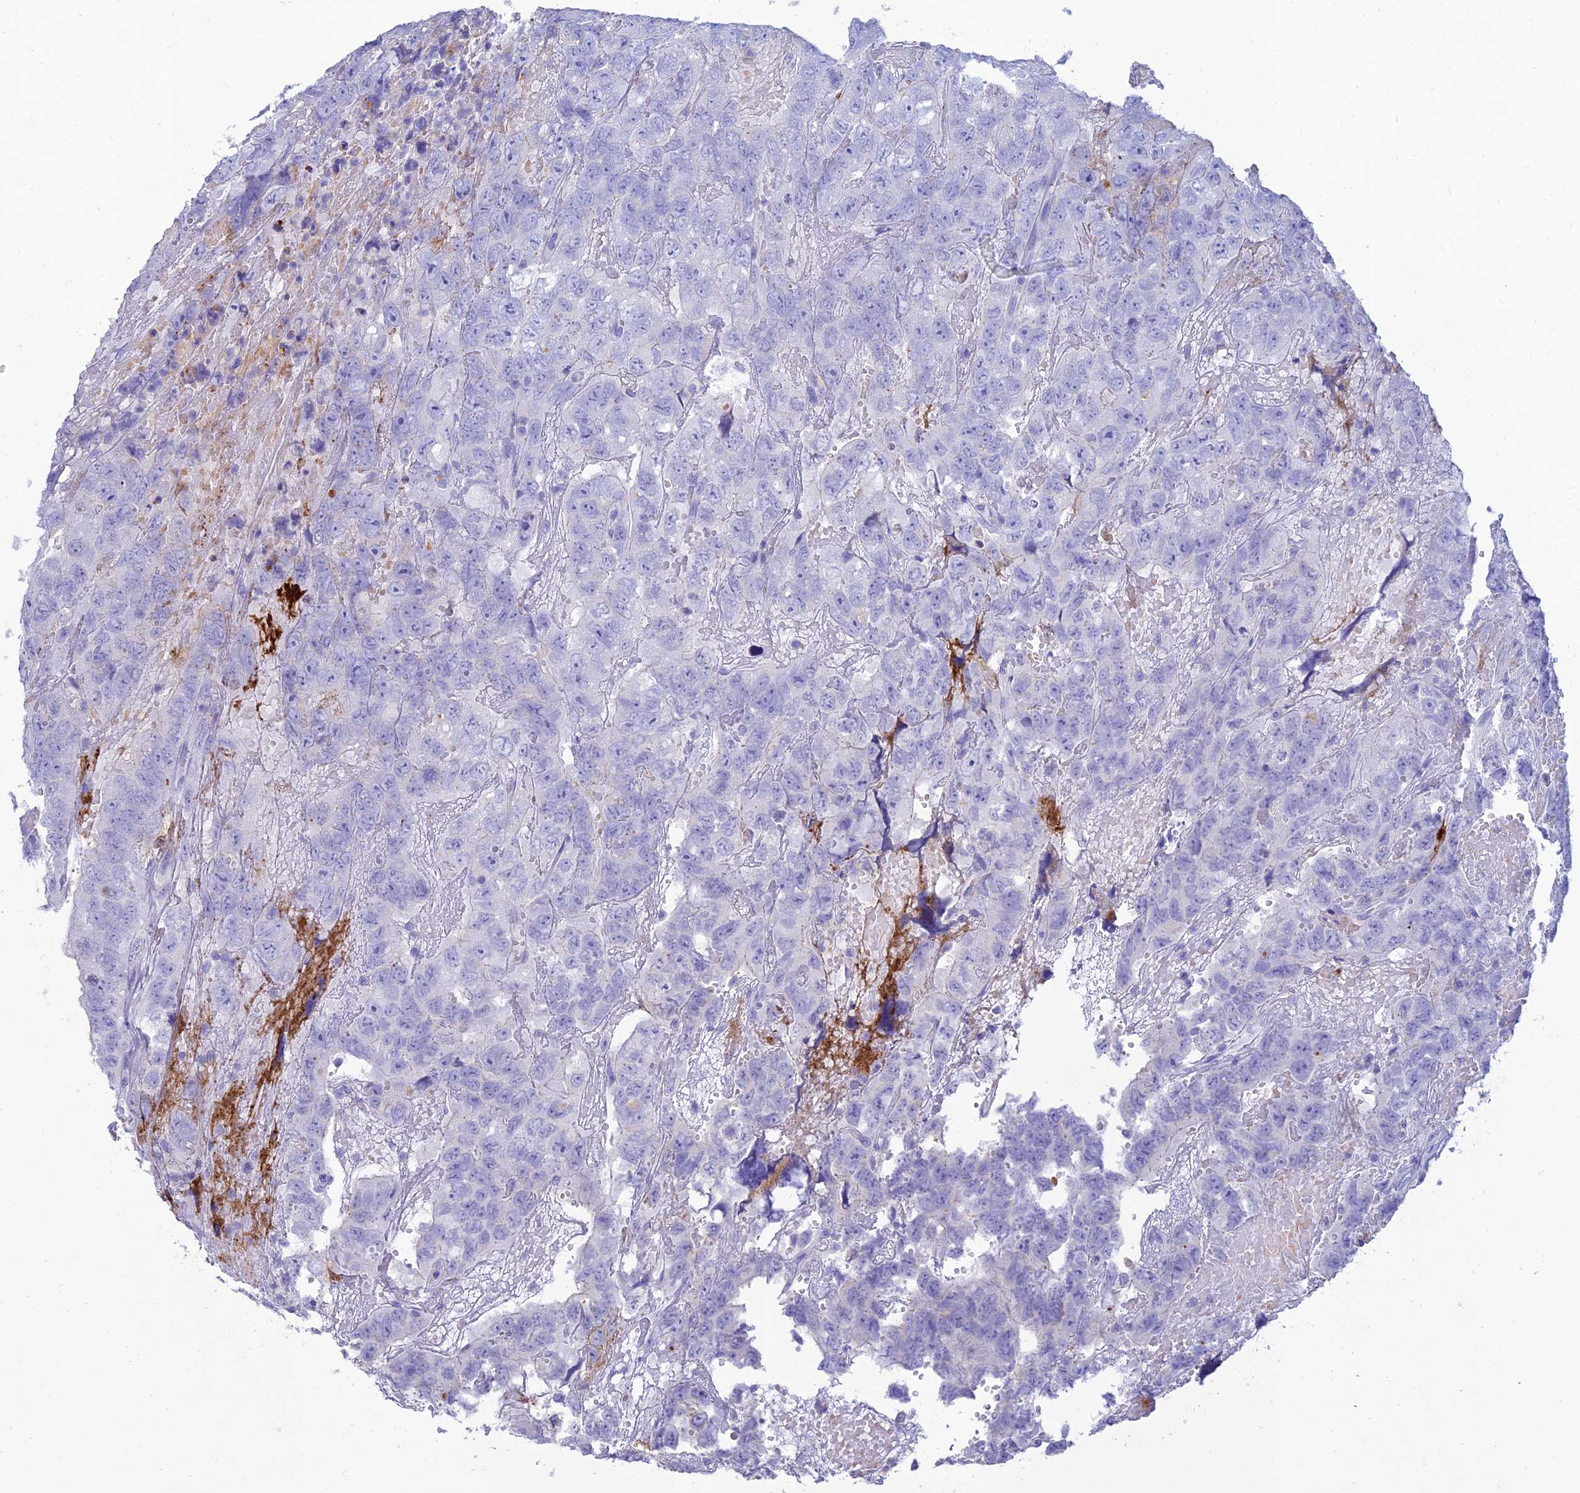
{"staining": {"intensity": "negative", "quantity": "none", "location": "none"}, "tissue": "testis cancer", "cell_type": "Tumor cells", "image_type": "cancer", "snomed": [{"axis": "morphology", "description": "Carcinoma, Embryonal, NOS"}, {"axis": "topography", "description": "Testis"}], "caption": "This micrograph is of embryonal carcinoma (testis) stained with immunohistochemistry to label a protein in brown with the nuclei are counter-stained blue. There is no staining in tumor cells. Nuclei are stained in blue.", "gene": "MAL2", "patient": {"sex": "male", "age": 45}}